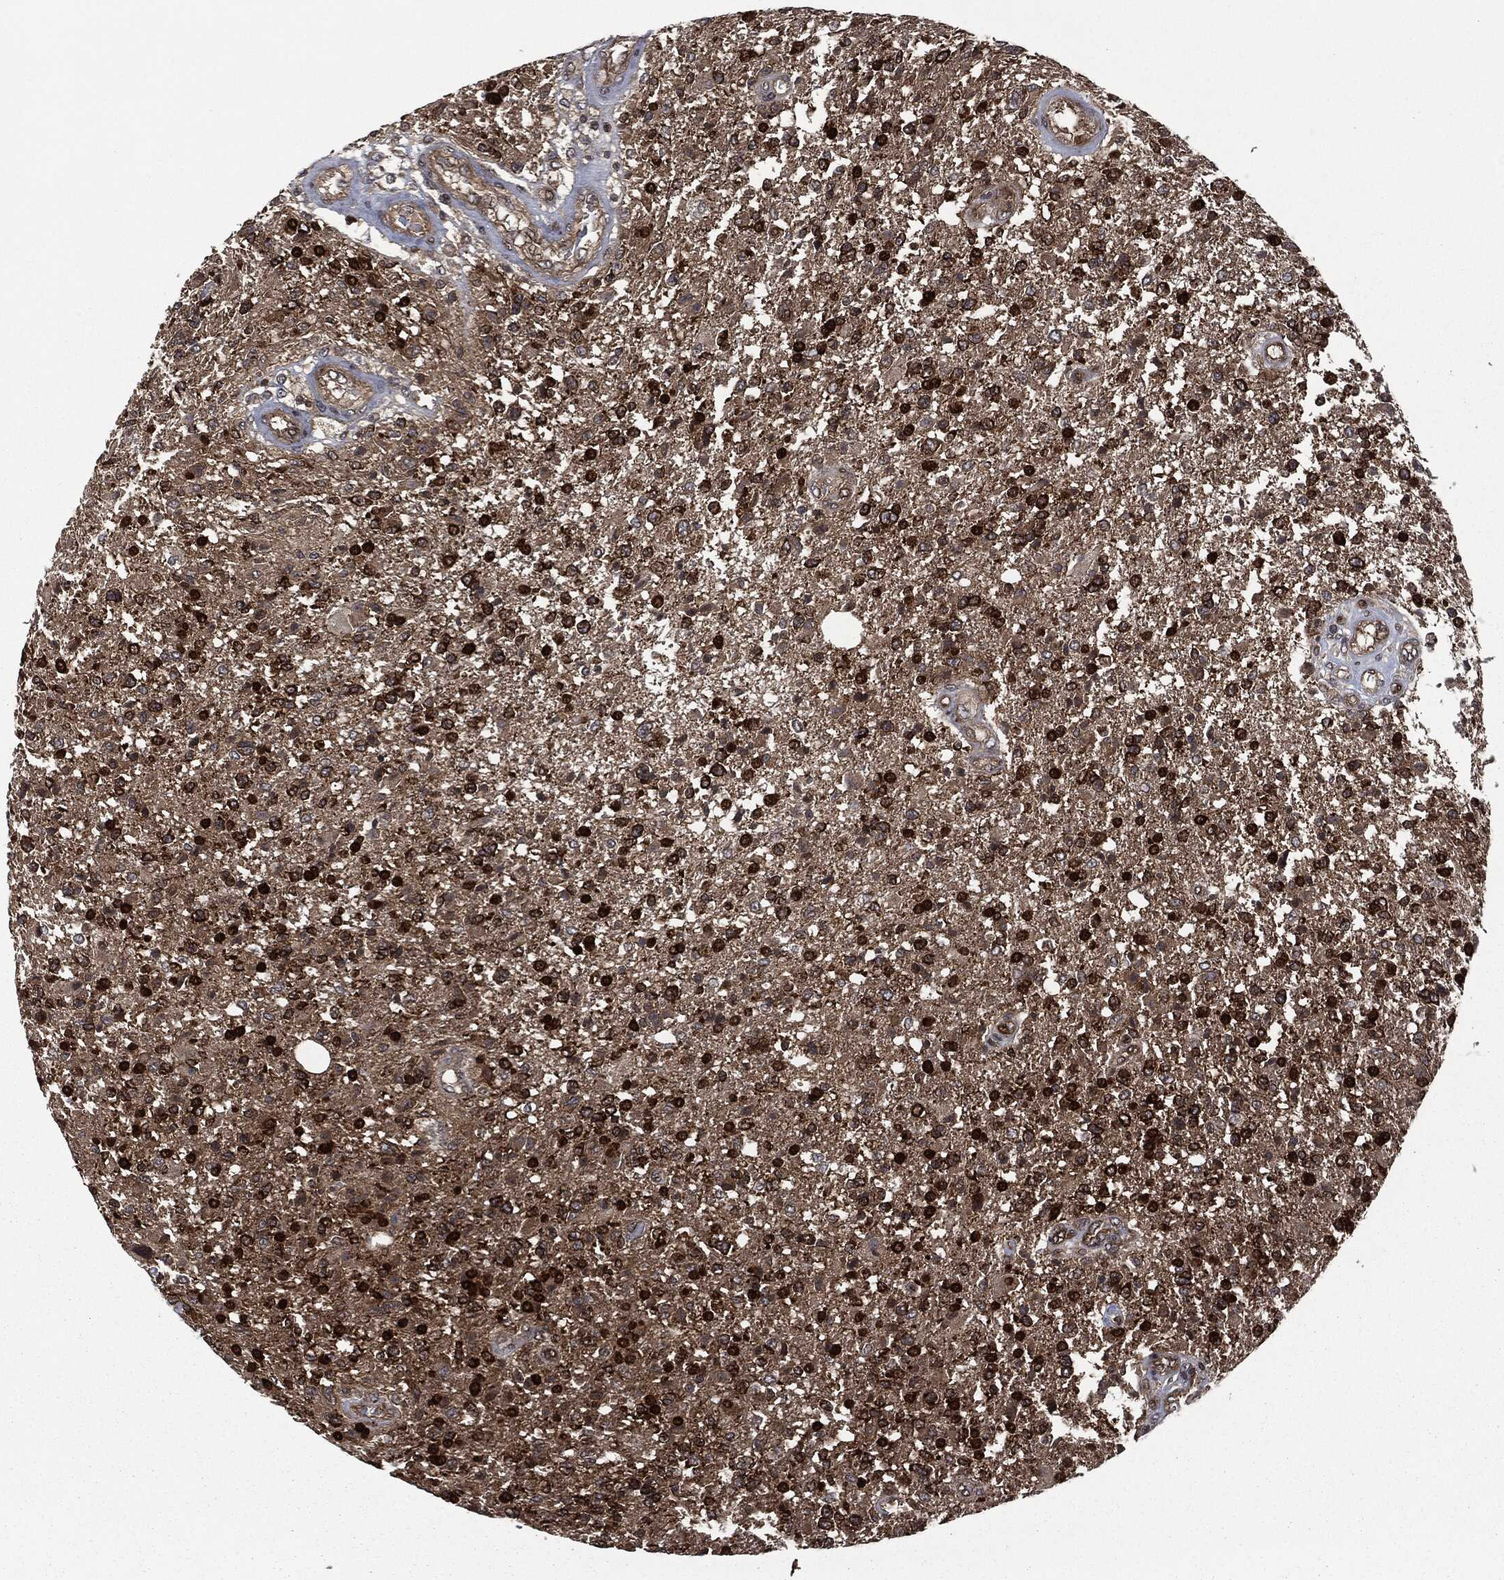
{"staining": {"intensity": "strong", "quantity": ">75%", "location": "cytoplasmic/membranous"}, "tissue": "glioma", "cell_type": "Tumor cells", "image_type": "cancer", "snomed": [{"axis": "morphology", "description": "Glioma, malignant, High grade"}, {"axis": "topography", "description": "Brain"}], "caption": "A high amount of strong cytoplasmic/membranous expression is identified in about >75% of tumor cells in high-grade glioma (malignant) tissue. (DAB = brown stain, brightfield microscopy at high magnification).", "gene": "HRAS", "patient": {"sex": "male", "age": 56}}